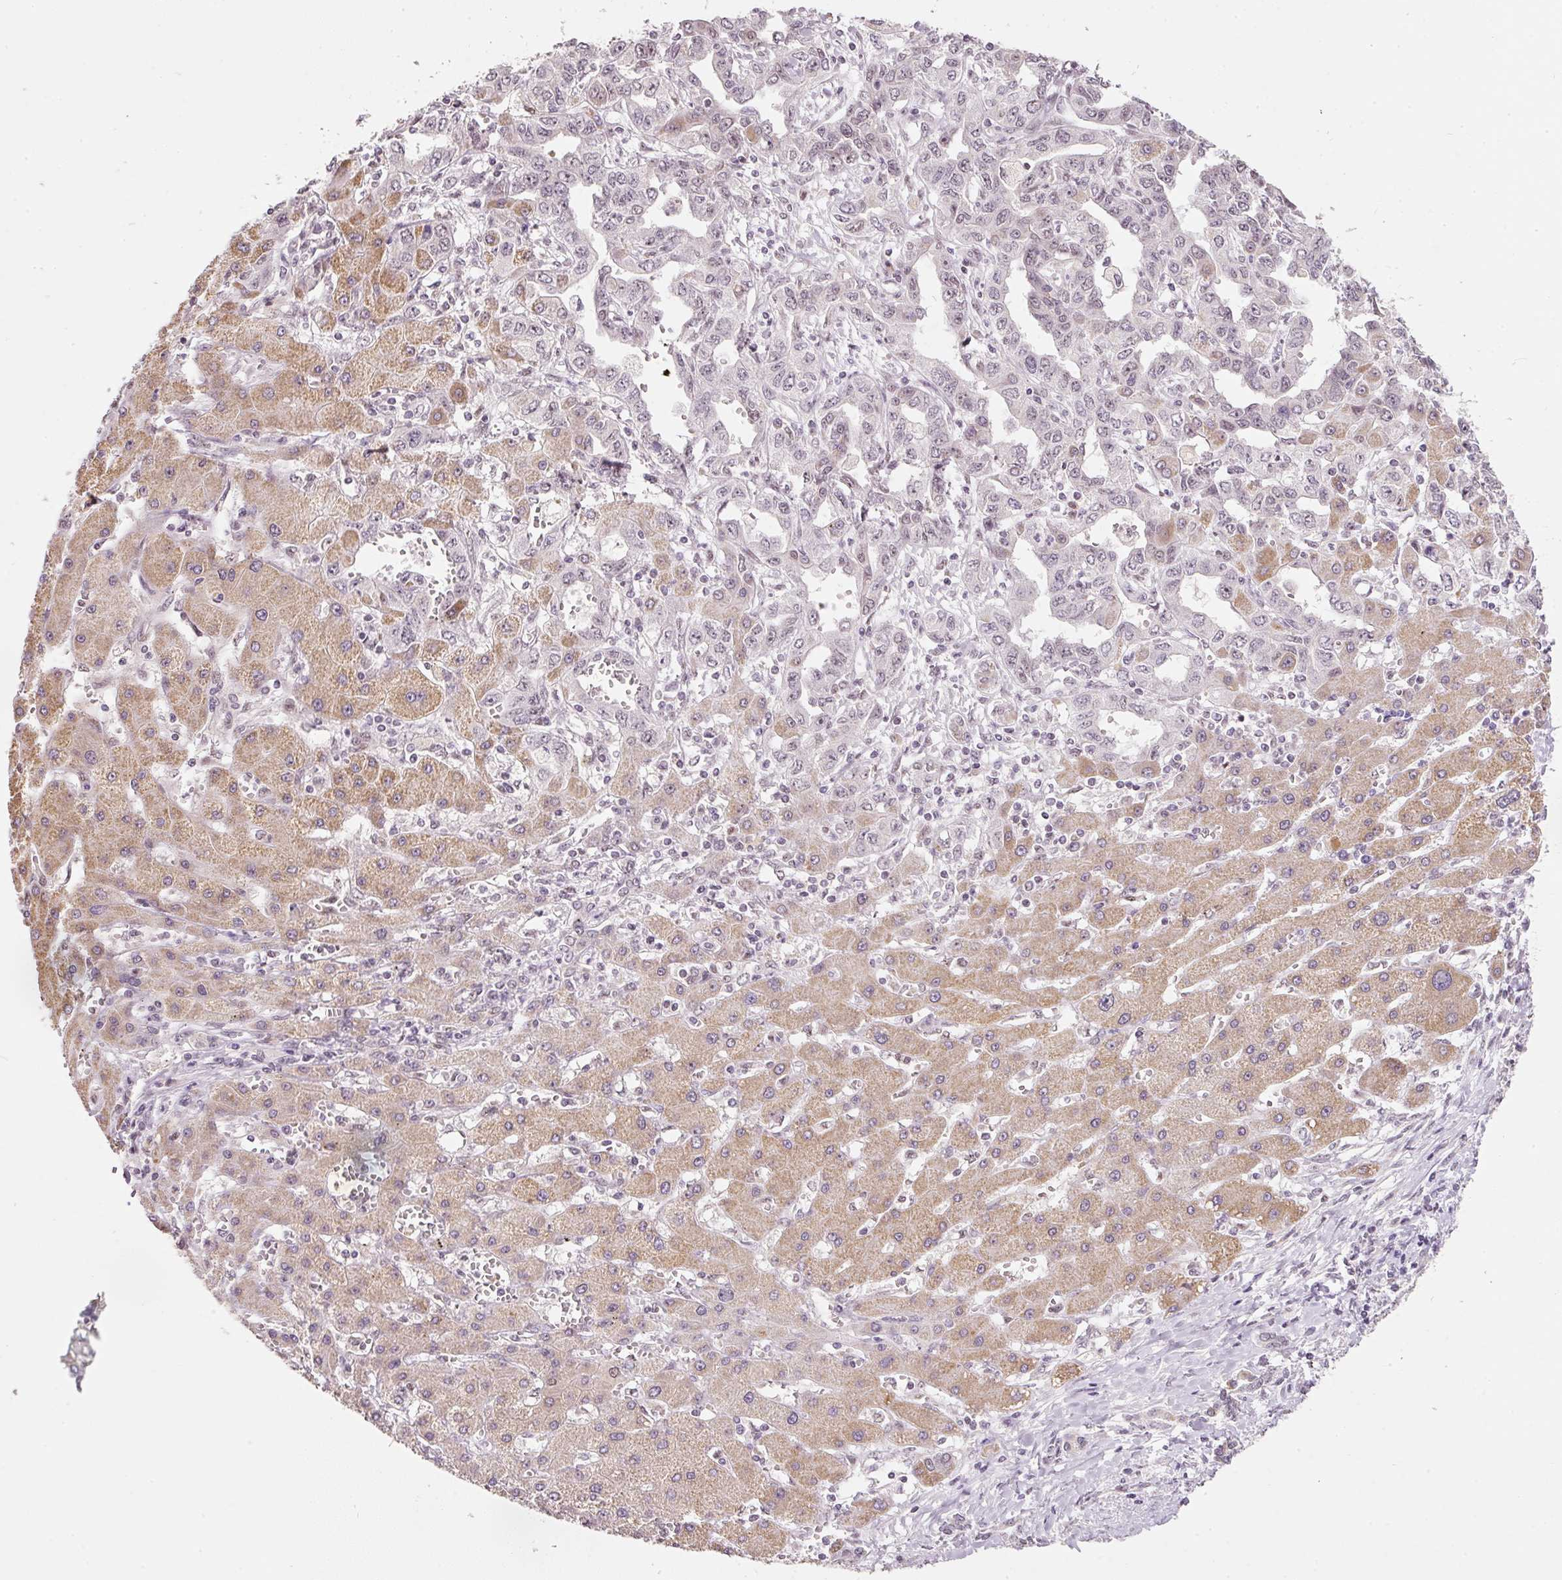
{"staining": {"intensity": "negative", "quantity": "none", "location": "none"}, "tissue": "liver cancer", "cell_type": "Tumor cells", "image_type": "cancer", "snomed": [{"axis": "morphology", "description": "Cholangiocarcinoma"}, {"axis": "topography", "description": "Liver"}], "caption": "Liver cancer was stained to show a protein in brown. There is no significant positivity in tumor cells. The staining was performed using DAB to visualize the protein expression in brown, while the nuclei were stained in blue with hematoxylin (Magnification: 20x).", "gene": "FSTL3", "patient": {"sex": "male", "age": 59}}